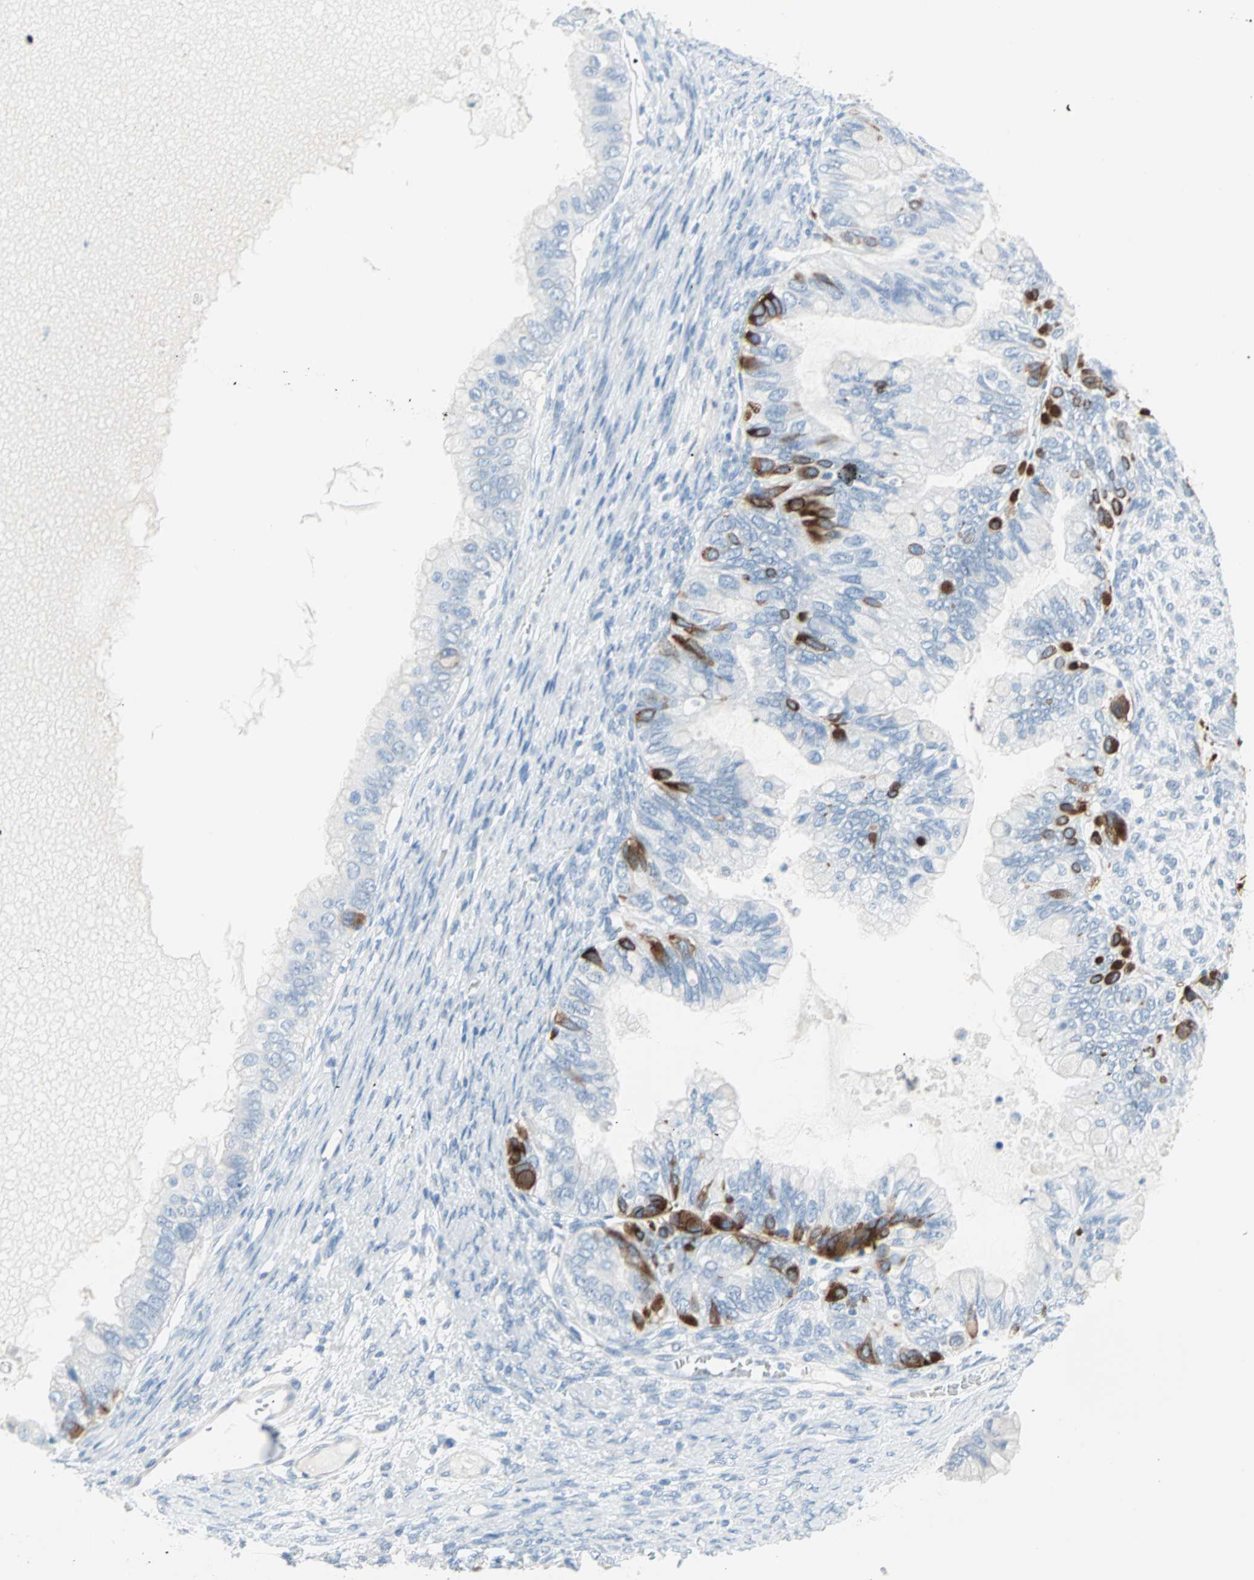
{"staining": {"intensity": "strong", "quantity": "<25%", "location": "cytoplasmic/membranous"}, "tissue": "ovarian cancer", "cell_type": "Tumor cells", "image_type": "cancer", "snomed": [{"axis": "morphology", "description": "Cystadenocarcinoma, mucinous, NOS"}, {"axis": "topography", "description": "Ovary"}], "caption": "The histopathology image demonstrates immunohistochemical staining of ovarian cancer. There is strong cytoplasmic/membranous staining is identified in about <25% of tumor cells.", "gene": "STX1A", "patient": {"sex": "female", "age": 80}}